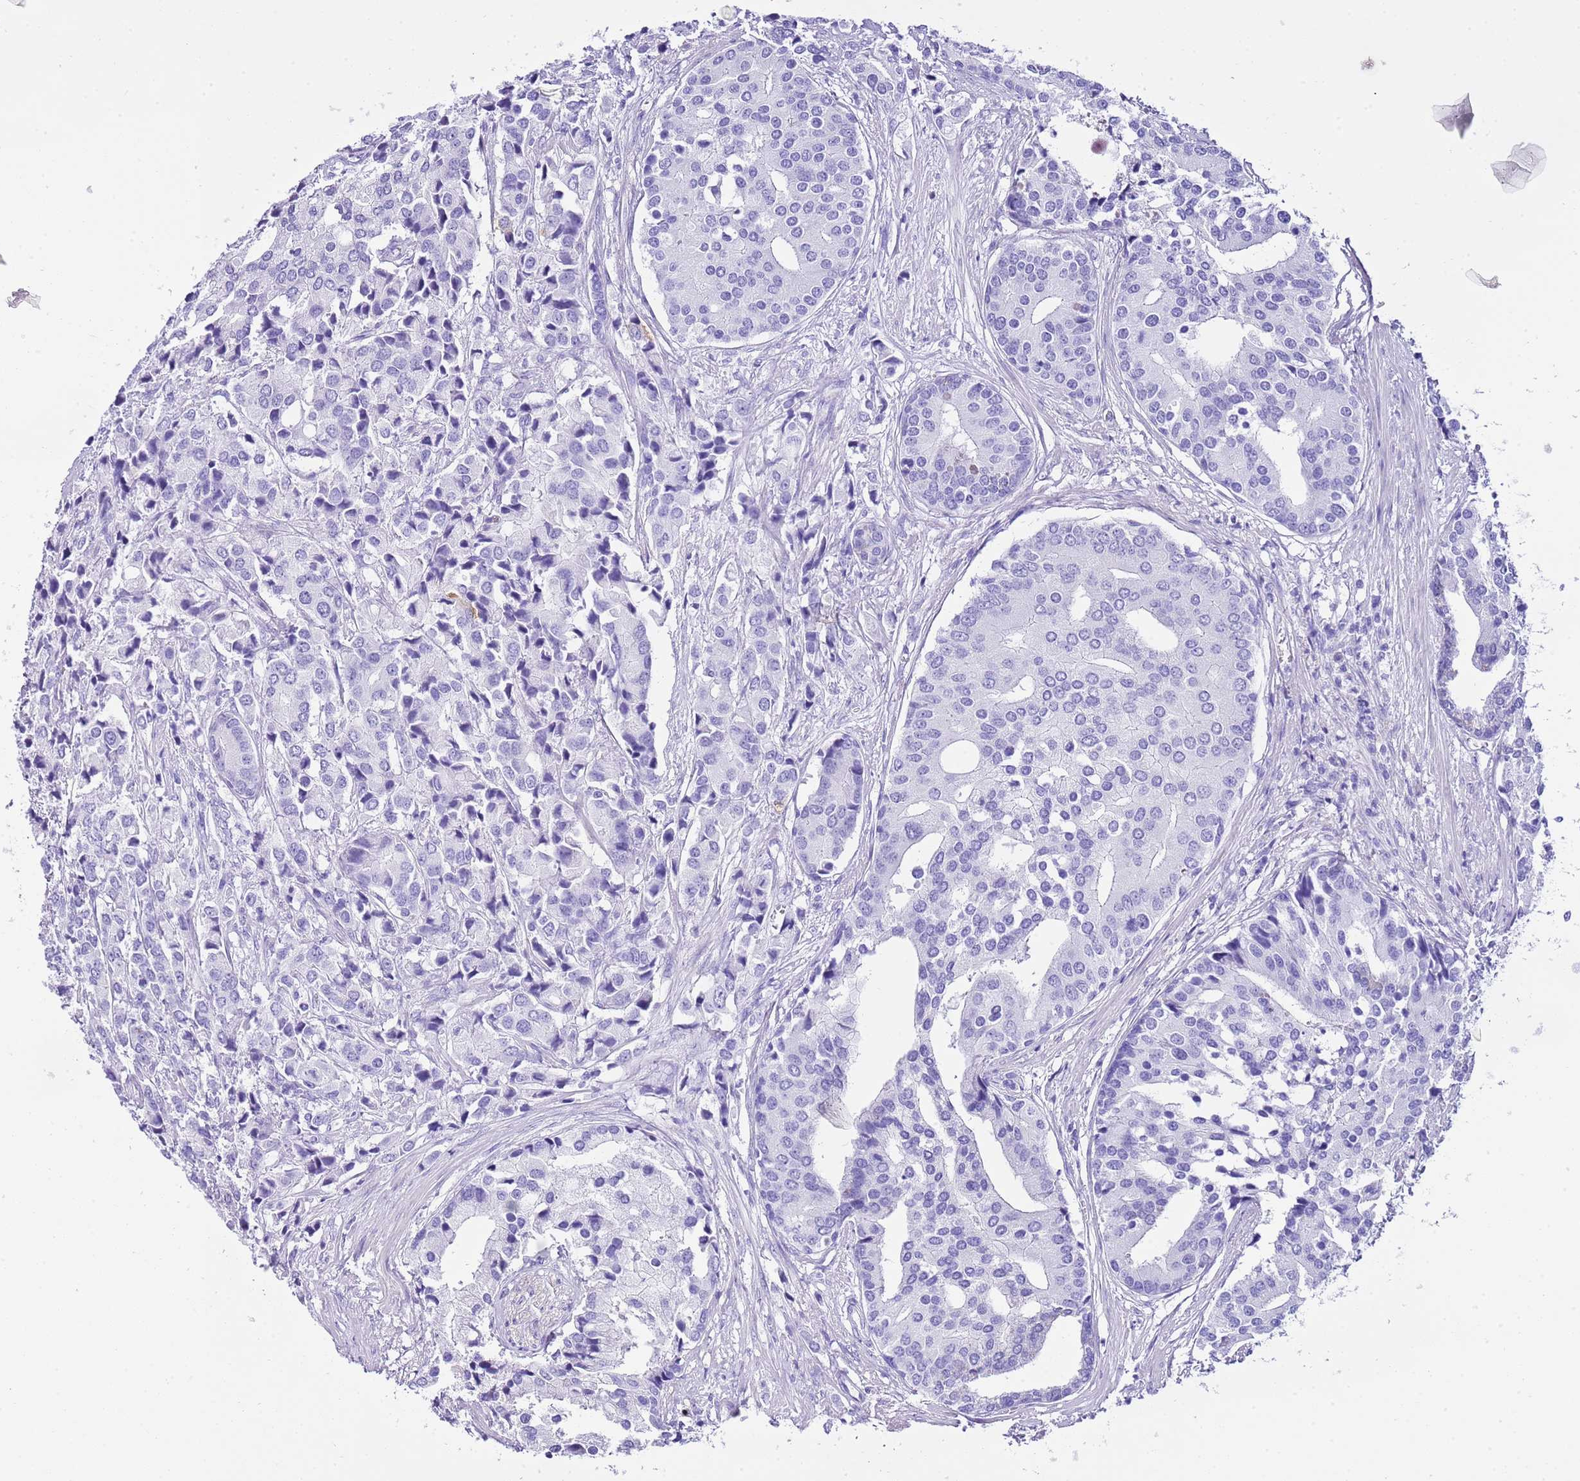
{"staining": {"intensity": "negative", "quantity": "none", "location": "none"}, "tissue": "prostate cancer", "cell_type": "Tumor cells", "image_type": "cancer", "snomed": [{"axis": "morphology", "description": "Adenocarcinoma, High grade"}, {"axis": "topography", "description": "Prostate"}], "caption": "There is no significant staining in tumor cells of high-grade adenocarcinoma (prostate).", "gene": "KCNC1", "patient": {"sex": "male", "age": 62}}